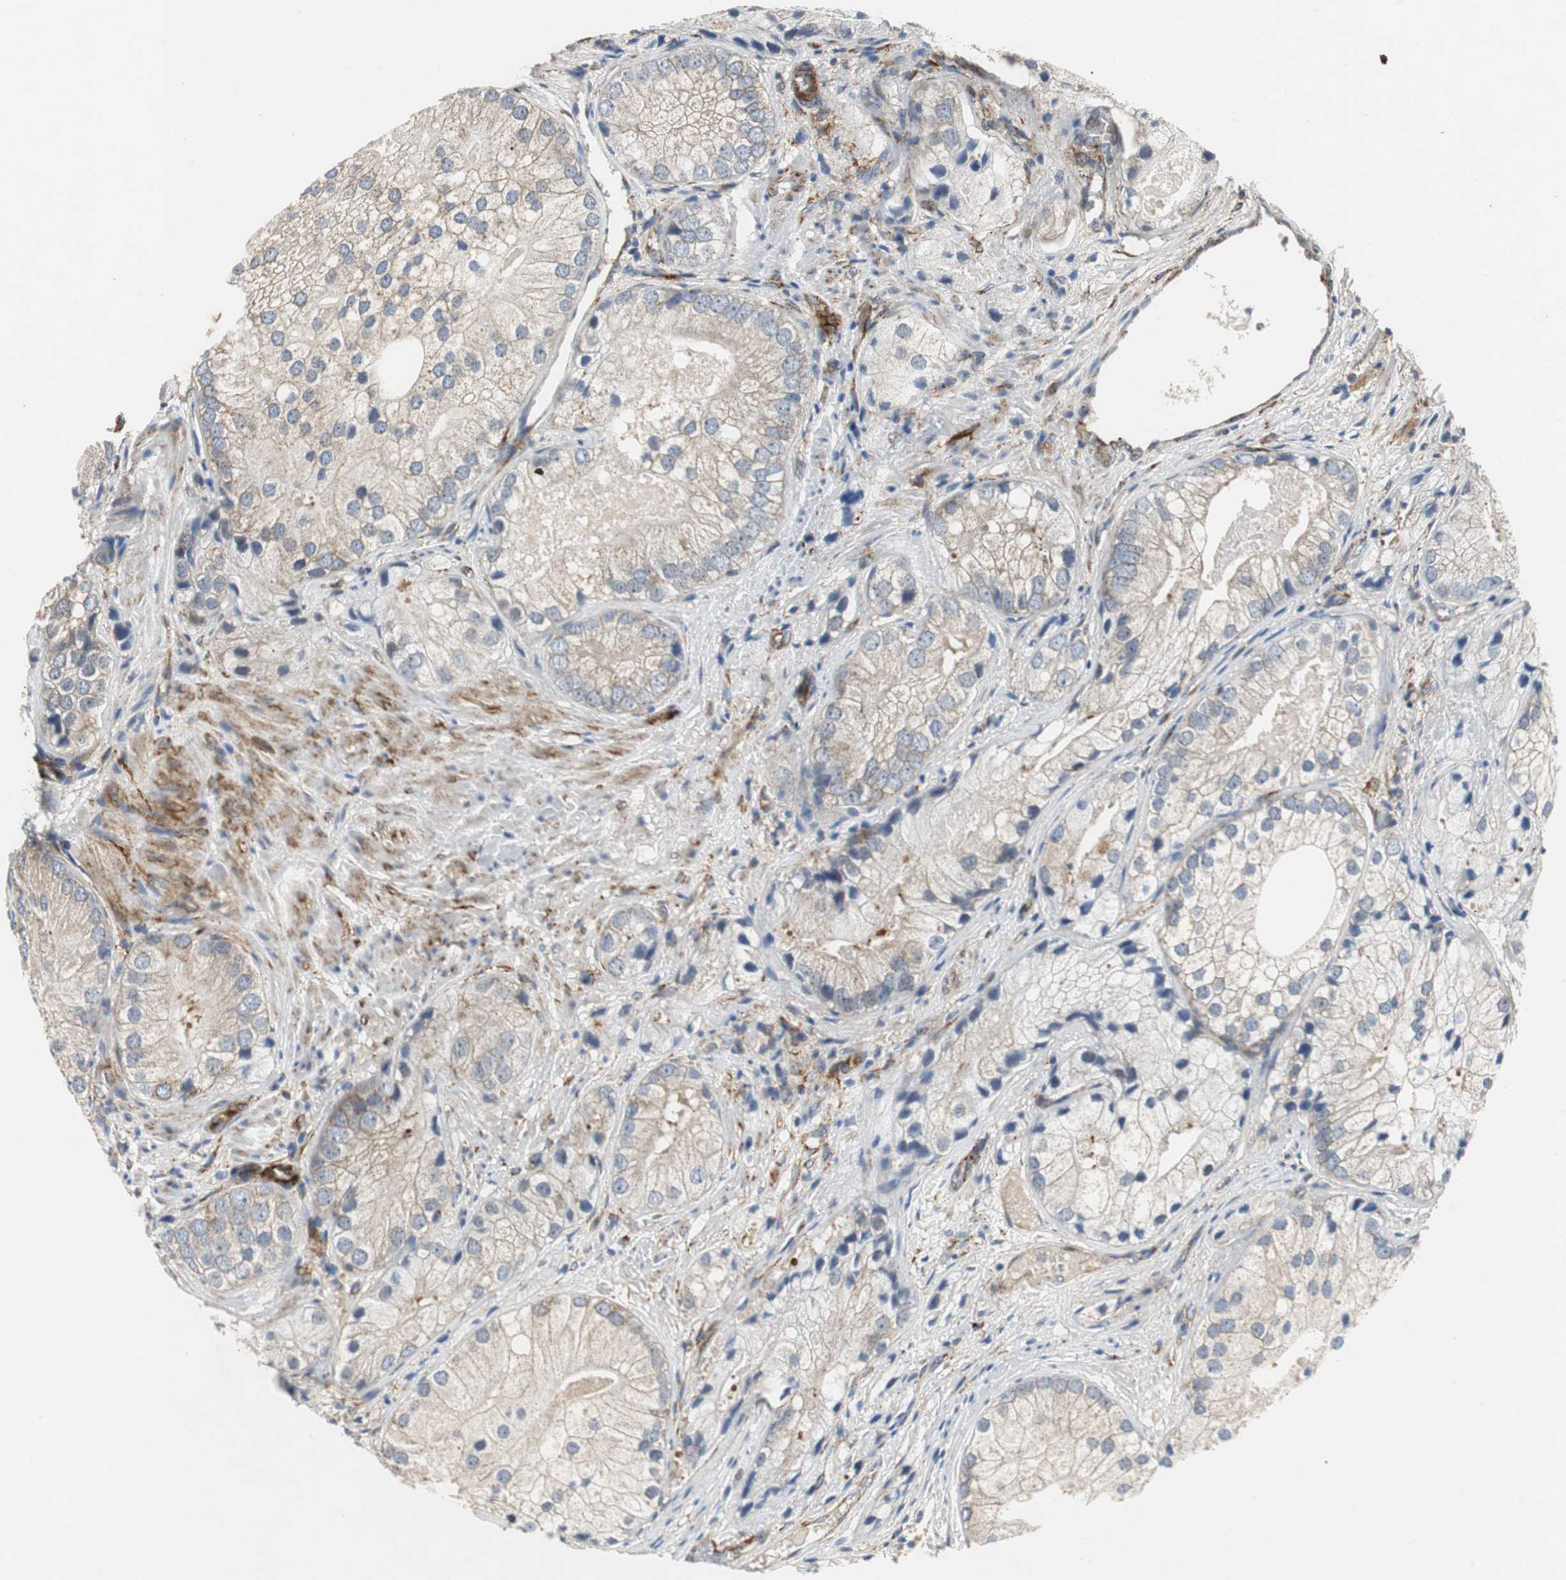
{"staining": {"intensity": "weak", "quantity": ">75%", "location": "cytoplasmic/membranous"}, "tissue": "prostate cancer", "cell_type": "Tumor cells", "image_type": "cancer", "snomed": [{"axis": "morphology", "description": "Adenocarcinoma, Low grade"}, {"axis": "topography", "description": "Prostate"}], "caption": "This is a histology image of immunohistochemistry staining of prostate cancer (low-grade adenocarcinoma), which shows weak expression in the cytoplasmic/membranous of tumor cells.", "gene": "ISCU", "patient": {"sex": "male", "age": 69}}